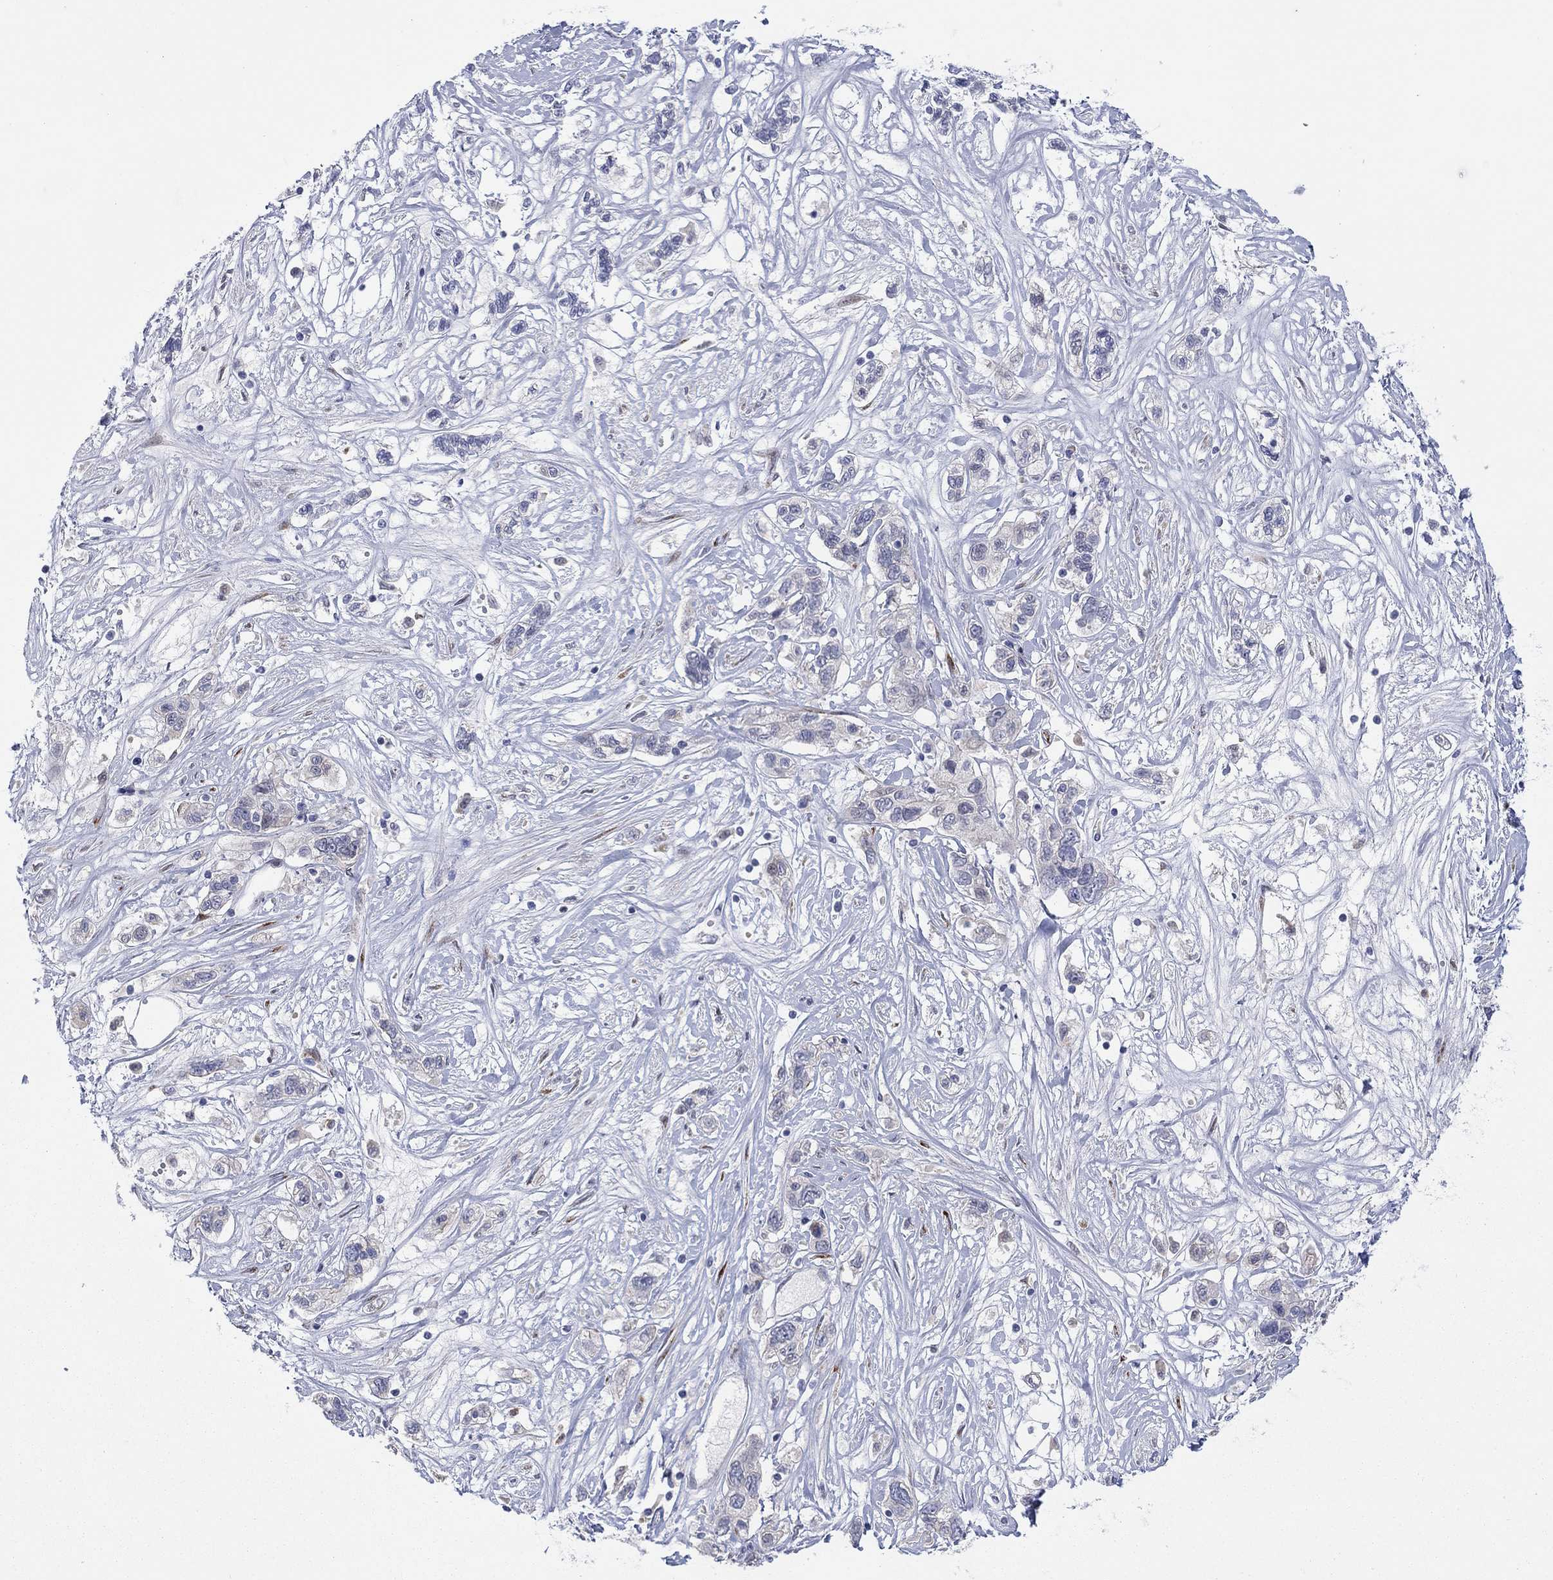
{"staining": {"intensity": "negative", "quantity": "none", "location": "none"}, "tissue": "liver cancer", "cell_type": "Tumor cells", "image_type": "cancer", "snomed": [{"axis": "morphology", "description": "Adenocarcinoma, NOS"}, {"axis": "morphology", "description": "Cholangiocarcinoma"}, {"axis": "topography", "description": "Liver"}], "caption": "The immunohistochemistry micrograph has no significant positivity in tumor cells of liver cholangiocarcinoma tissue.", "gene": "TTC21B", "patient": {"sex": "male", "age": 64}}